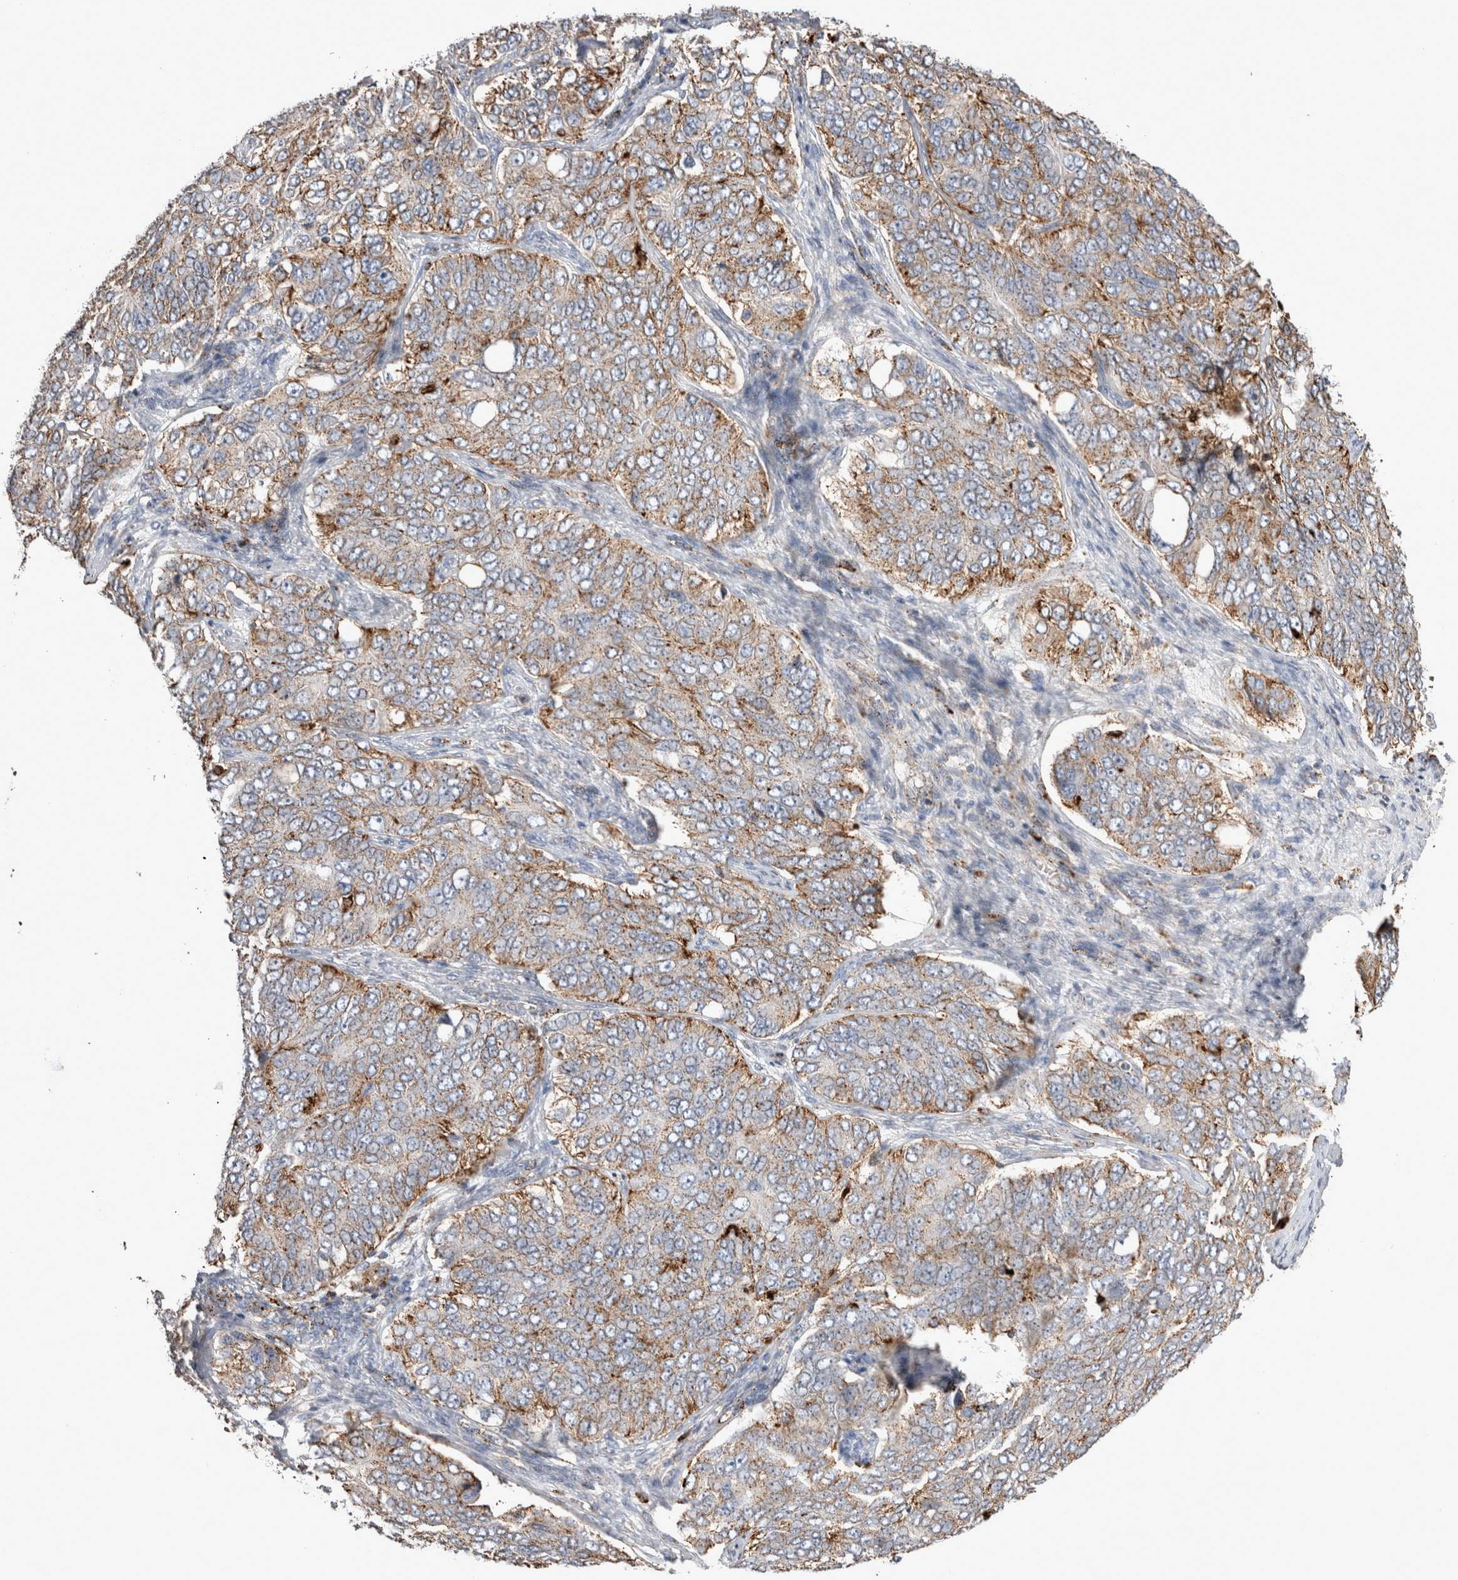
{"staining": {"intensity": "moderate", "quantity": ">75%", "location": "cytoplasmic/membranous"}, "tissue": "ovarian cancer", "cell_type": "Tumor cells", "image_type": "cancer", "snomed": [{"axis": "morphology", "description": "Carcinoma, endometroid"}, {"axis": "topography", "description": "Ovary"}], "caption": "Ovarian endometroid carcinoma stained for a protein shows moderate cytoplasmic/membranous positivity in tumor cells. Using DAB (3,3'-diaminobenzidine) (brown) and hematoxylin (blue) stains, captured at high magnification using brightfield microscopy.", "gene": "CTSA", "patient": {"sex": "female", "age": 51}}